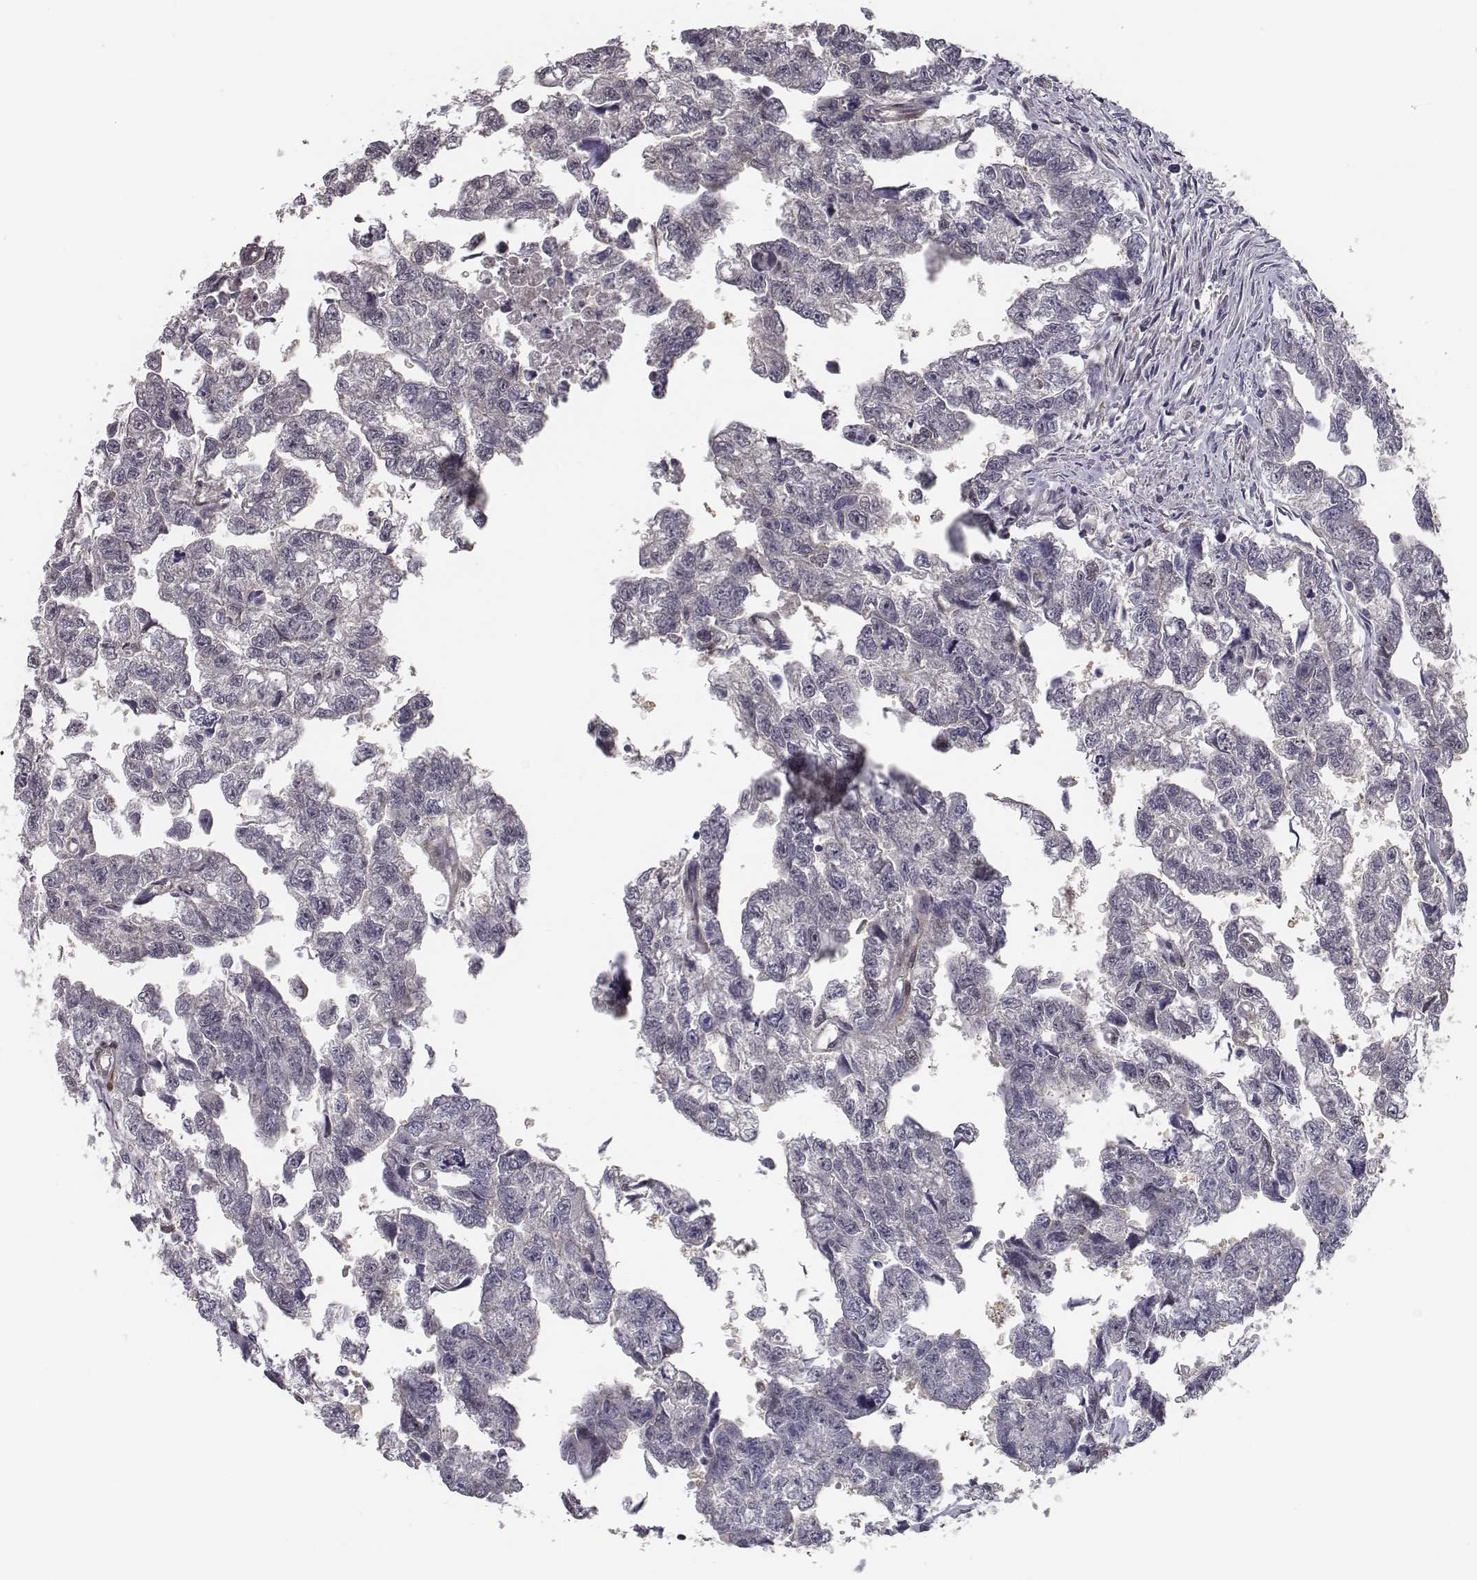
{"staining": {"intensity": "negative", "quantity": "none", "location": "none"}, "tissue": "testis cancer", "cell_type": "Tumor cells", "image_type": "cancer", "snomed": [{"axis": "morphology", "description": "Carcinoma, Embryonal, NOS"}, {"axis": "morphology", "description": "Teratoma, malignant, NOS"}, {"axis": "topography", "description": "Testis"}], "caption": "Tumor cells are negative for protein expression in human testis cancer (teratoma (malignant)).", "gene": "ISYNA1", "patient": {"sex": "male", "age": 44}}